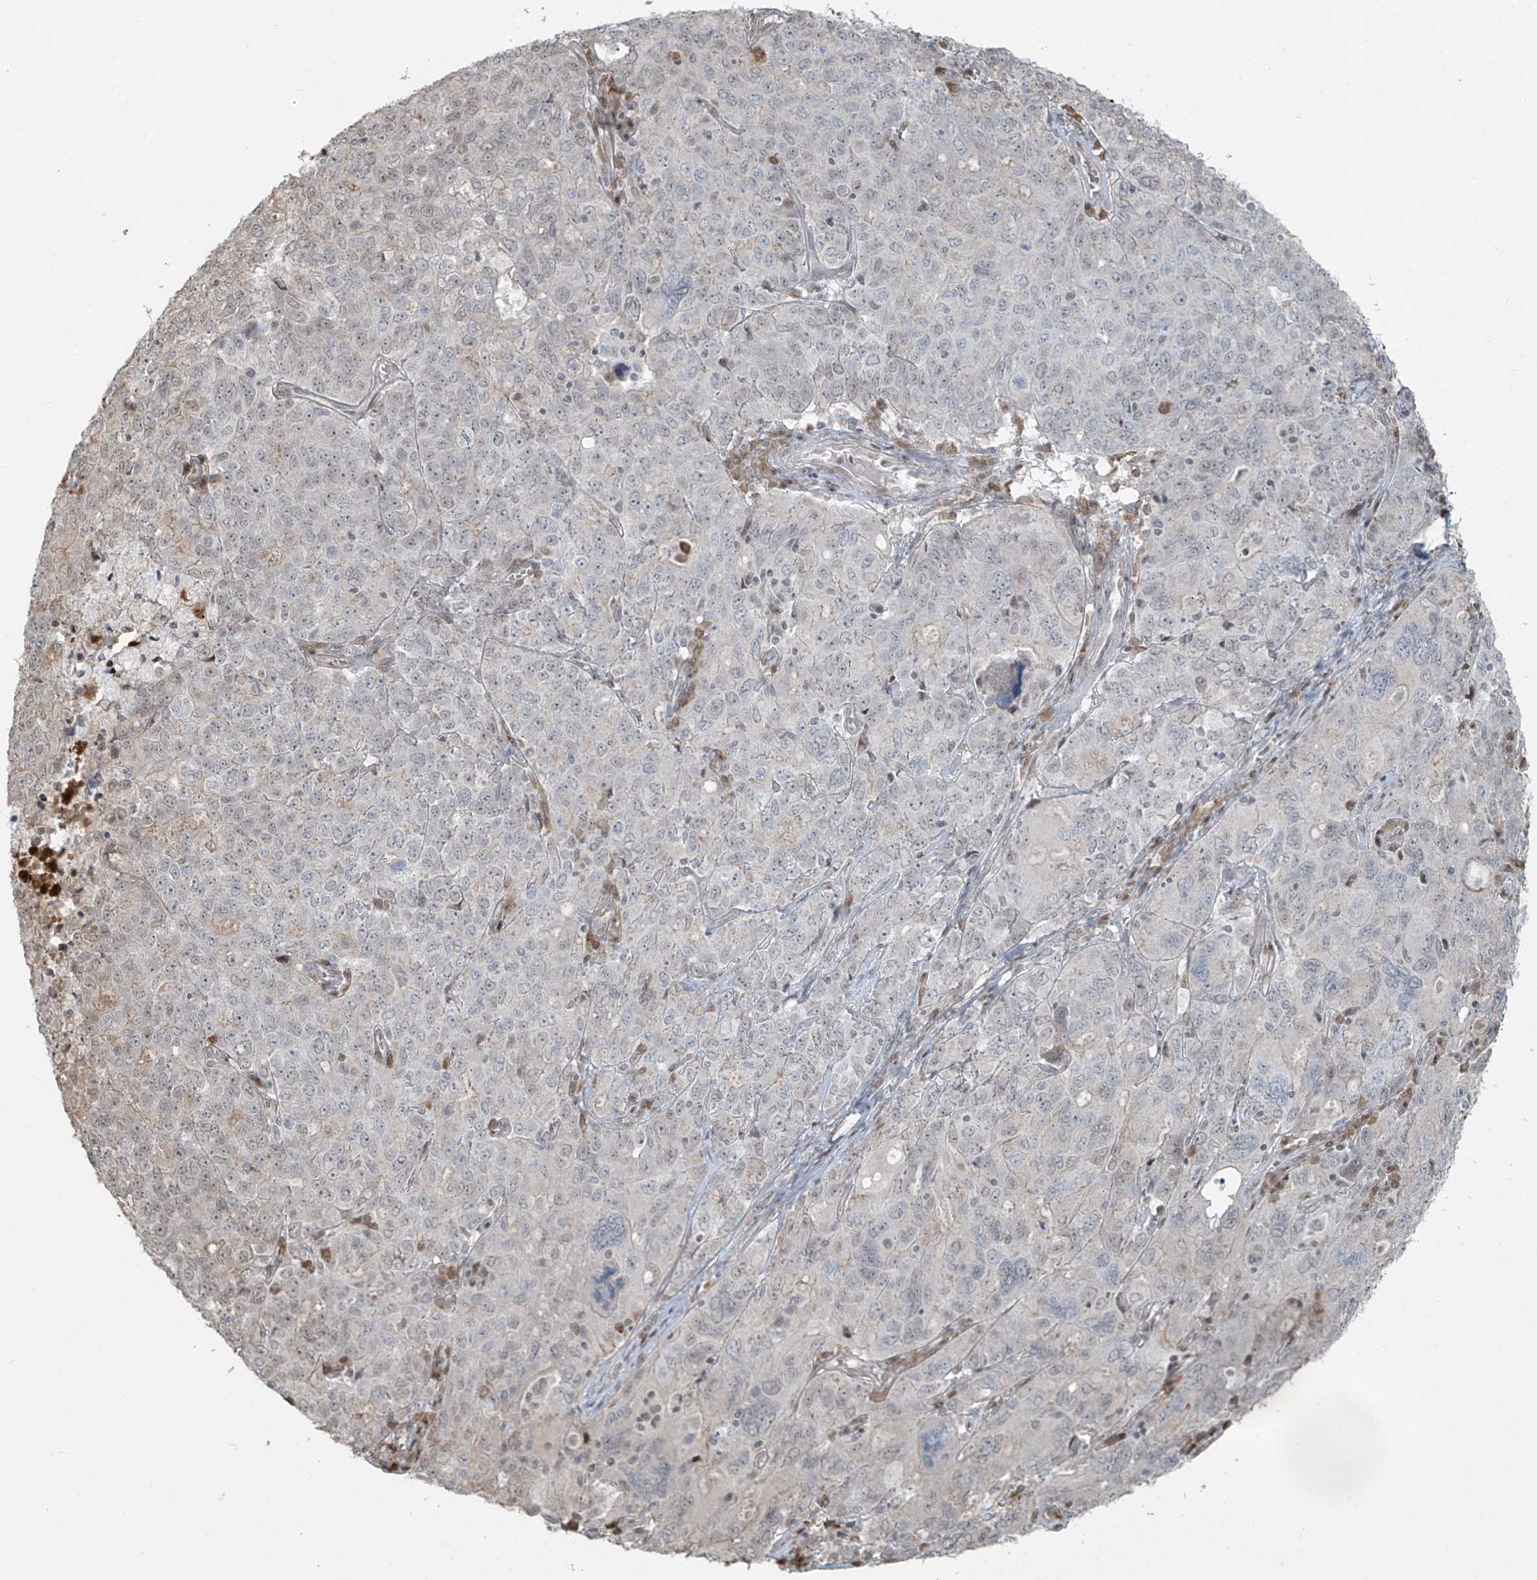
{"staining": {"intensity": "moderate", "quantity": "<25%", "location": "nuclear"}, "tissue": "ovarian cancer", "cell_type": "Tumor cells", "image_type": "cancer", "snomed": [{"axis": "morphology", "description": "Carcinoma, endometroid"}, {"axis": "topography", "description": "Ovary"}], "caption": "There is low levels of moderate nuclear staining in tumor cells of ovarian cancer (endometroid carcinoma), as demonstrated by immunohistochemical staining (brown color).", "gene": "TTC22", "patient": {"sex": "female", "age": 62}}